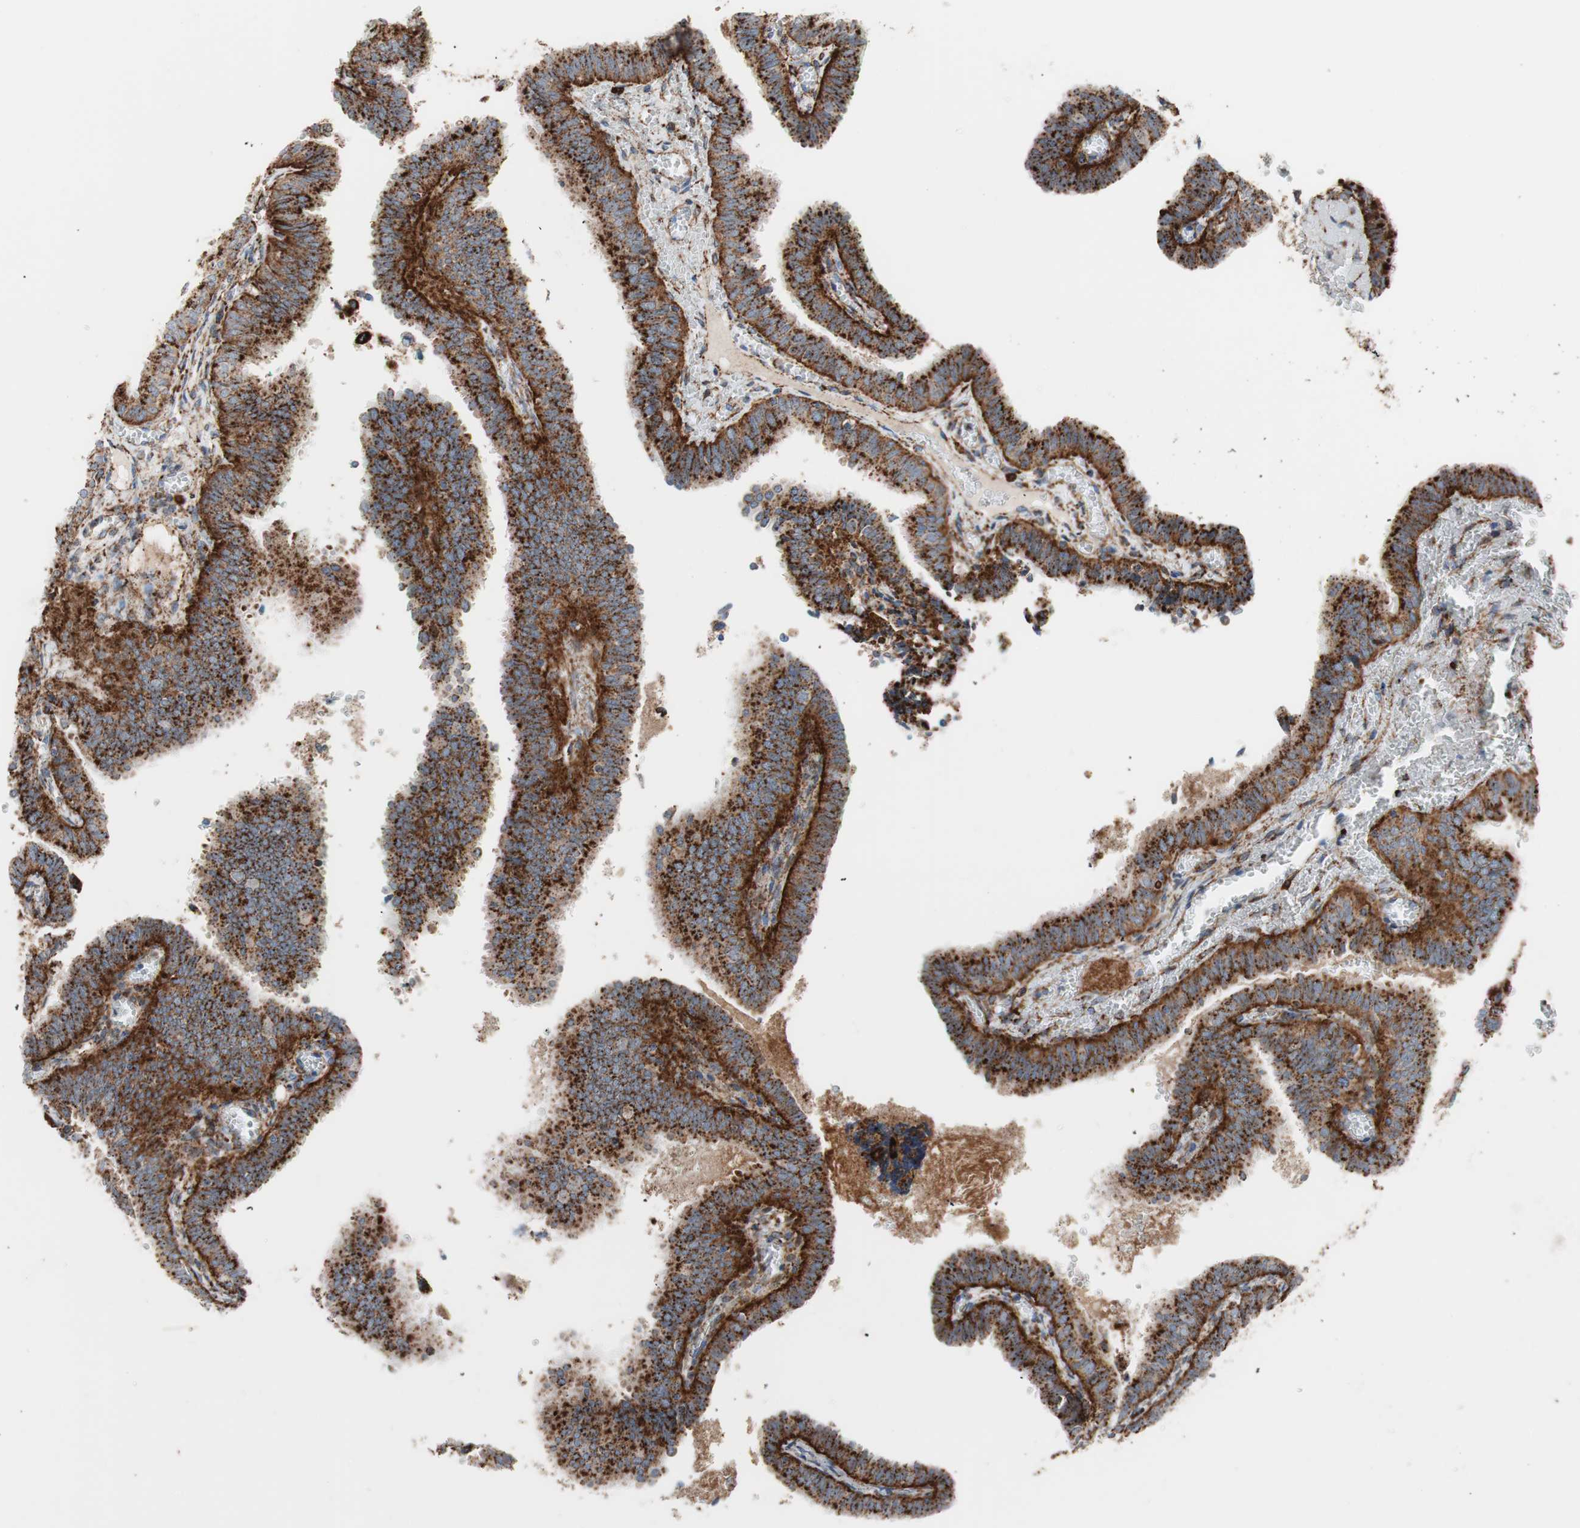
{"staining": {"intensity": "strong", "quantity": ">75%", "location": "cytoplasmic/membranous"}, "tissue": "fallopian tube", "cell_type": "Glandular cells", "image_type": "normal", "snomed": [{"axis": "morphology", "description": "Normal tissue, NOS"}, {"axis": "topography", "description": "Fallopian tube"}], "caption": "This image reveals IHC staining of normal human fallopian tube, with high strong cytoplasmic/membranous staining in about >75% of glandular cells.", "gene": "LAMP1", "patient": {"sex": "female", "age": 46}}